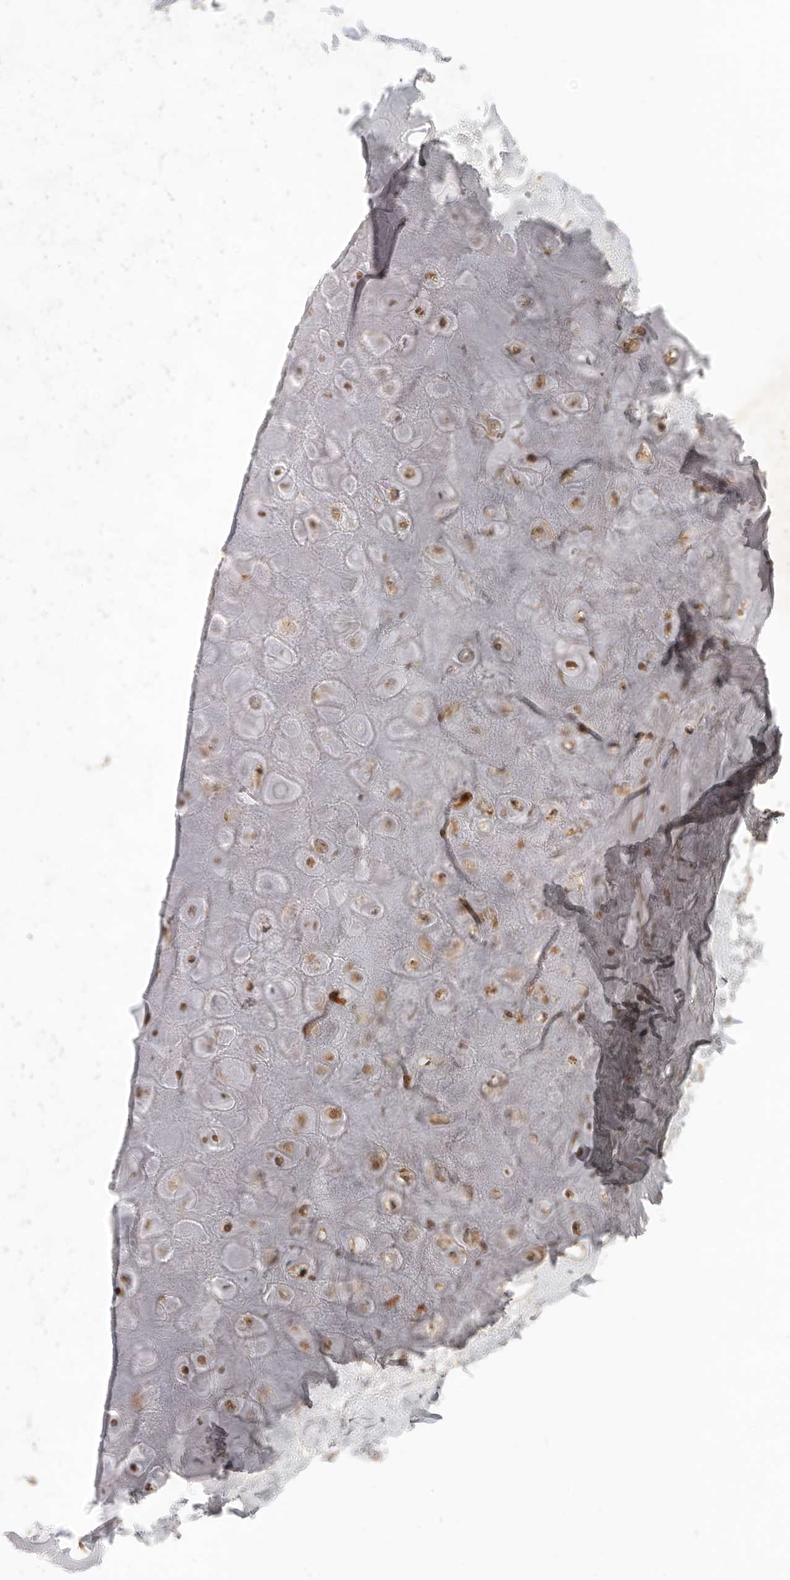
{"staining": {"intensity": "weak", "quantity": ">75%", "location": "cytoplasmic/membranous"}, "tissue": "adipose tissue", "cell_type": "Adipocytes", "image_type": "normal", "snomed": [{"axis": "morphology", "description": "Normal tissue, NOS"}, {"axis": "morphology", "description": "Basal cell carcinoma"}, {"axis": "topography", "description": "Skin"}], "caption": "Immunohistochemistry of benign adipose tissue demonstrates low levels of weak cytoplasmic/membranous staining in approximately >75% of adipocytes.", "gene": "INTS11", "patient": {"sex": "female", "age": 89}}